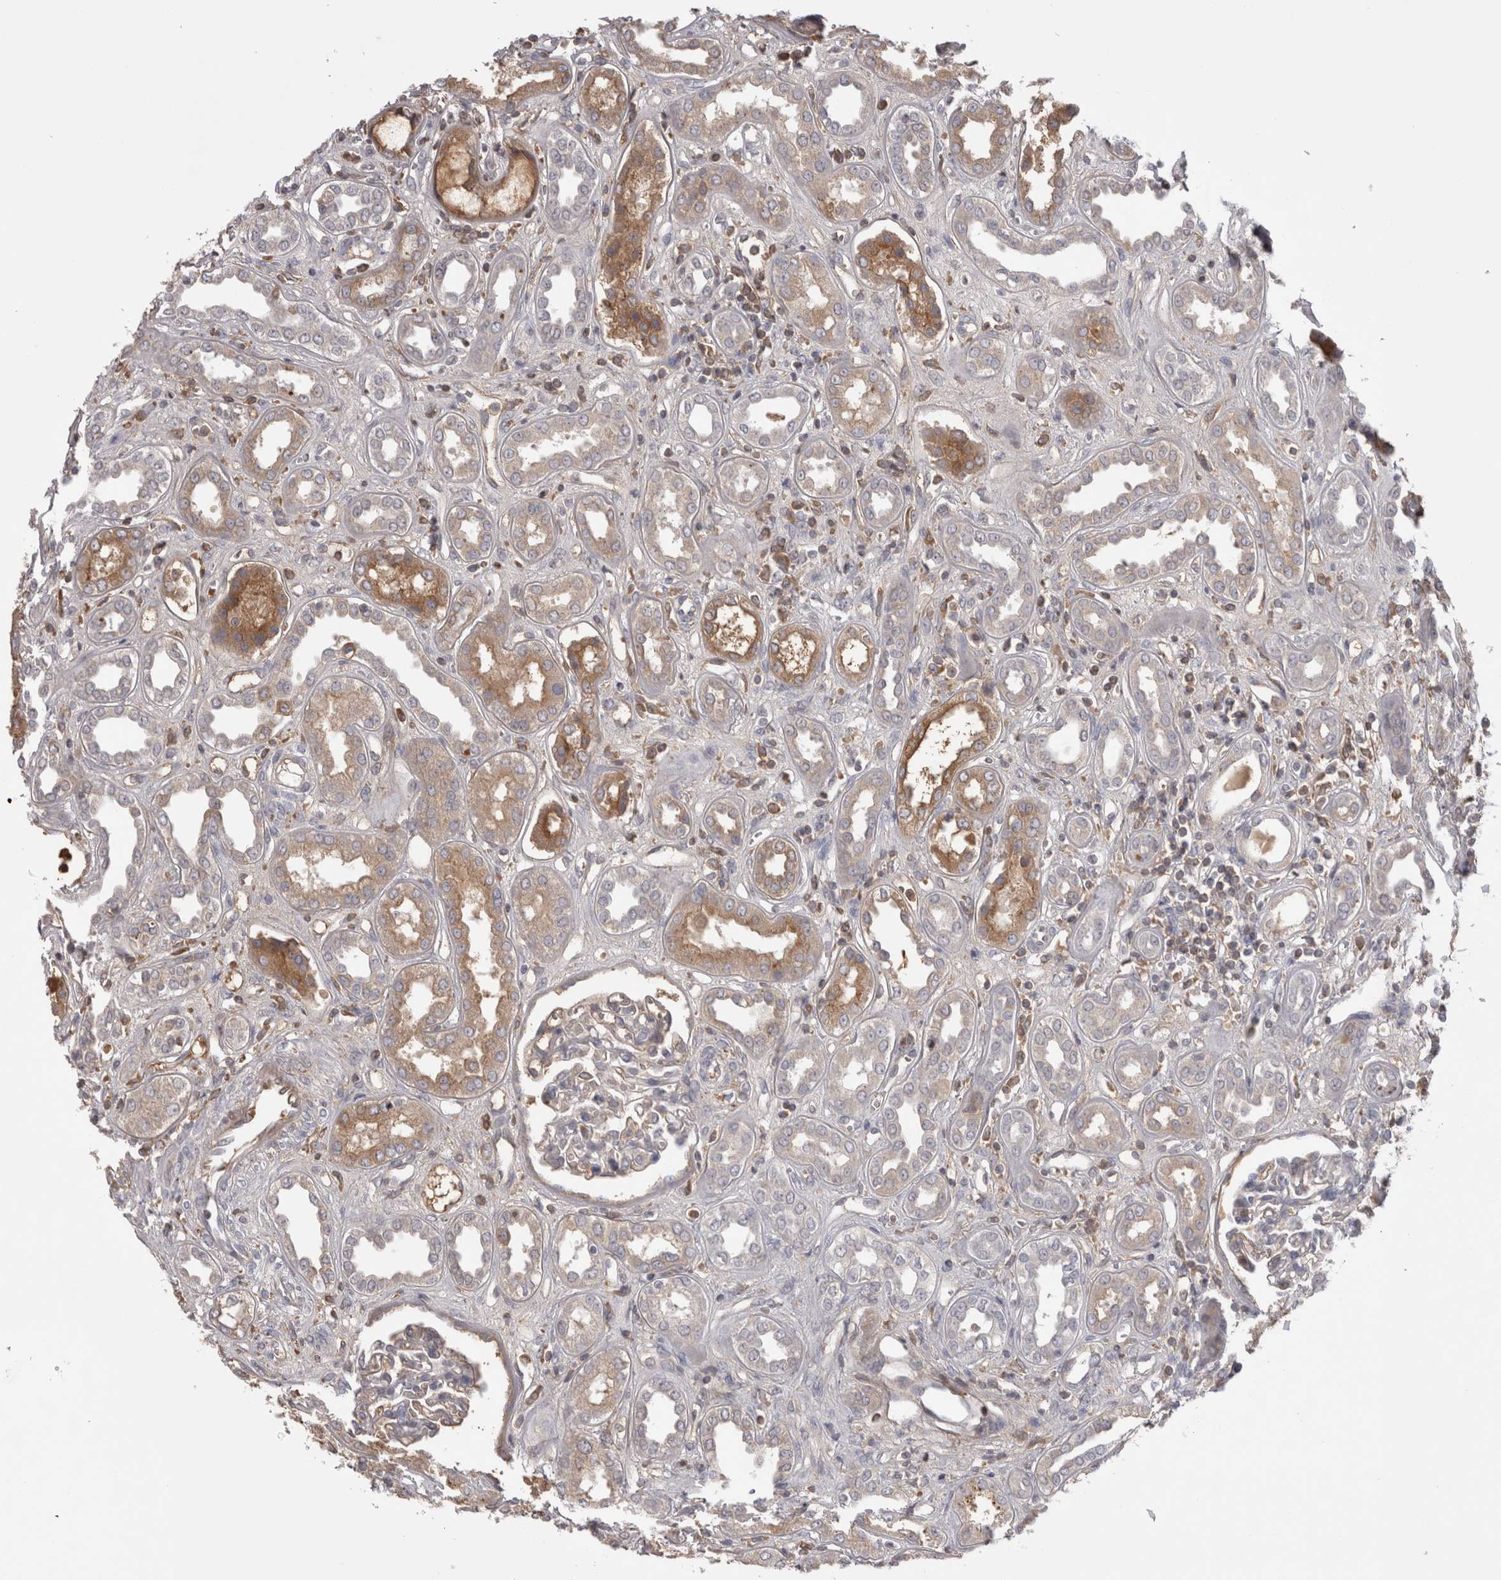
{"staining": {"intensity": "weak", "quantity": "<25%", "location": "cytoplasmic/membranous"}, "tissue": "kidney", "cell_type": "Cells in glomeruli", "image_type": "normal", "snomed": [{"axis": "morphology", "description": "Normal tissue, NOS"}, {"axis": "topography", "description": "Kidney"}], "caption": "This is an immunohistochemistry photomicrograph of unremarkable kidney. There is no expression in cells in glomeruli.", "gene": "SAA4", "patient": {"sex": "male", "age": 59}}